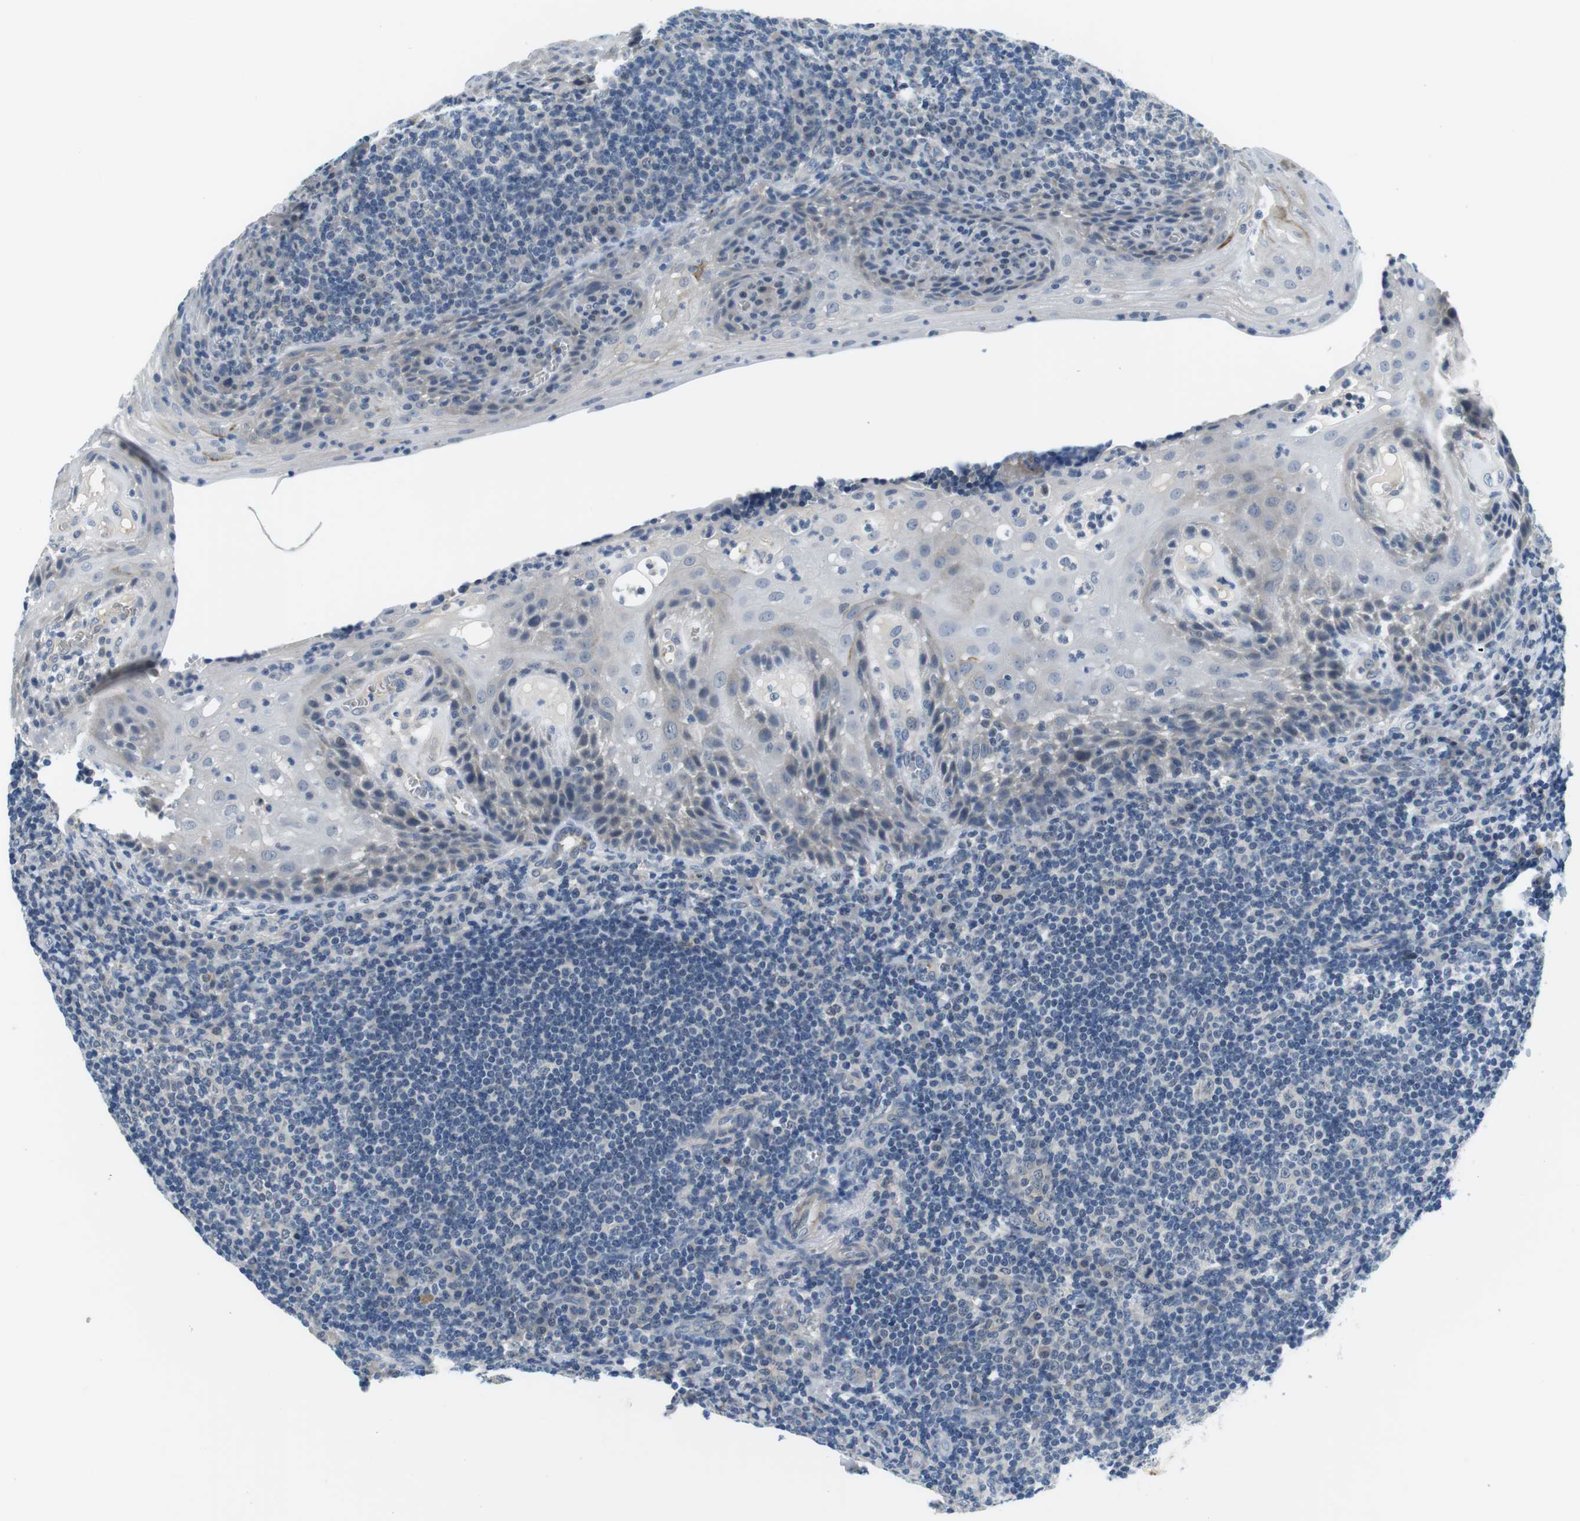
{"staining": {"intensity": "negative", "quantity": "none", "location": "none"}, "tissue": "tonsil", "cell_type": "Germinal center cells", "image_type": "normal", "snomed": [{"axis": "morphology", "description": "Normal tissue, NOS"}, {"axis": "topography", "description": "Tonsil"}], "caption": "This micrograph is of normal tonsil stained with immunohistochemistry to label a protein in brown with the nuclei are counter-stained blue. There is no staining in germinal center cells.", "gene": "WSCD1", "patient": {"sex": "male", "age": 37}}